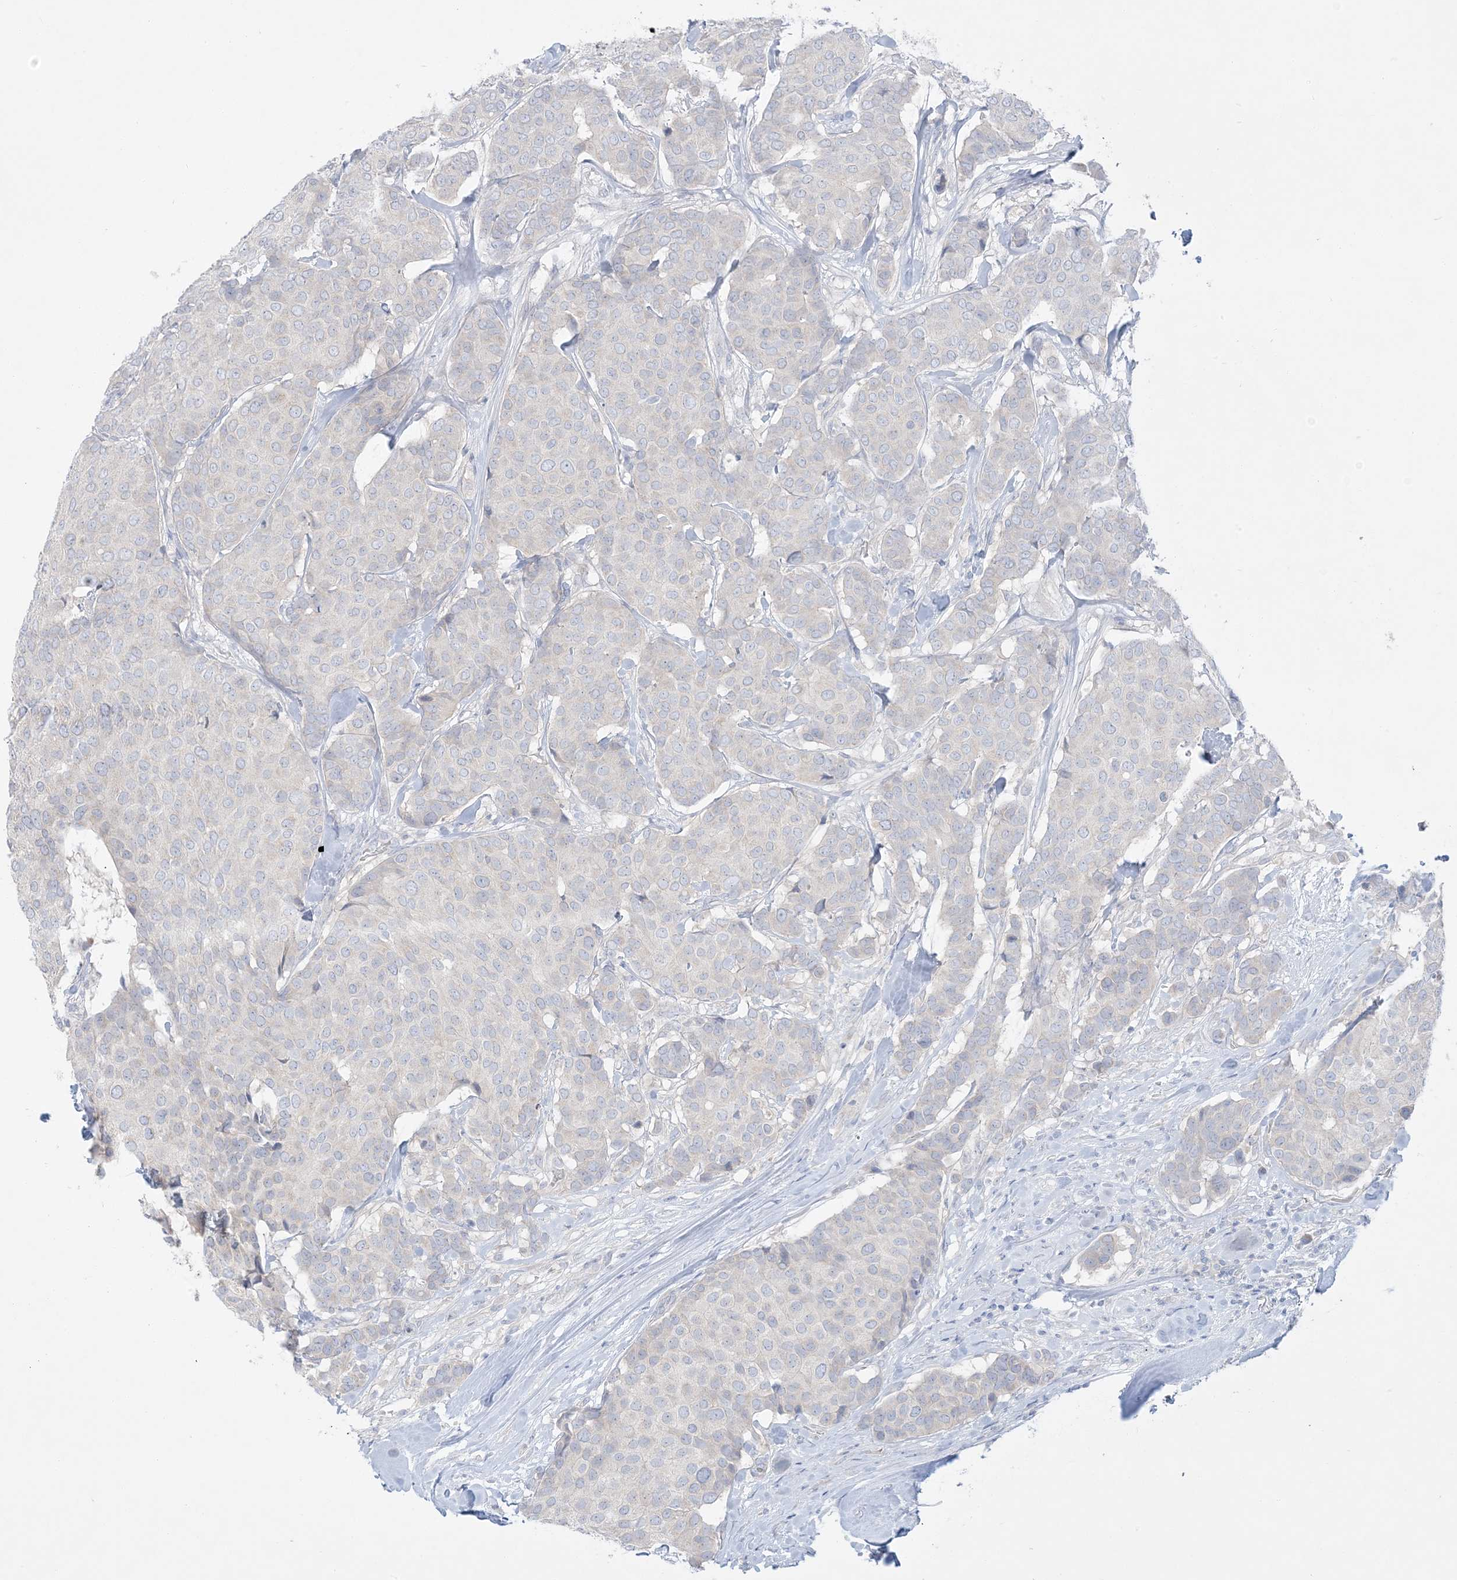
{"staining": {"intensity": "negative", "quantity": "none", "location": "none"}, "tissue": "breast cancer", "cell_type": "Tumor cells", "image_type": "cancer", "snomed": [{"axis": "morphology", "description": "Duct carcinoma"}, {"axis": "topography", "description": "Breast"}], "caption": "Micrograph shows no protein positivity in tumor cells of breast cancer tissue. The staining was performed using DAB (3,3'-diaminobenzidine) to visualize the protein expression in brown, while the nuclei were stained in blue with hematoxylin (Magnification: 20x).", "gene": "FAM184A", "patient": {"sex": "female", "age": 75}}